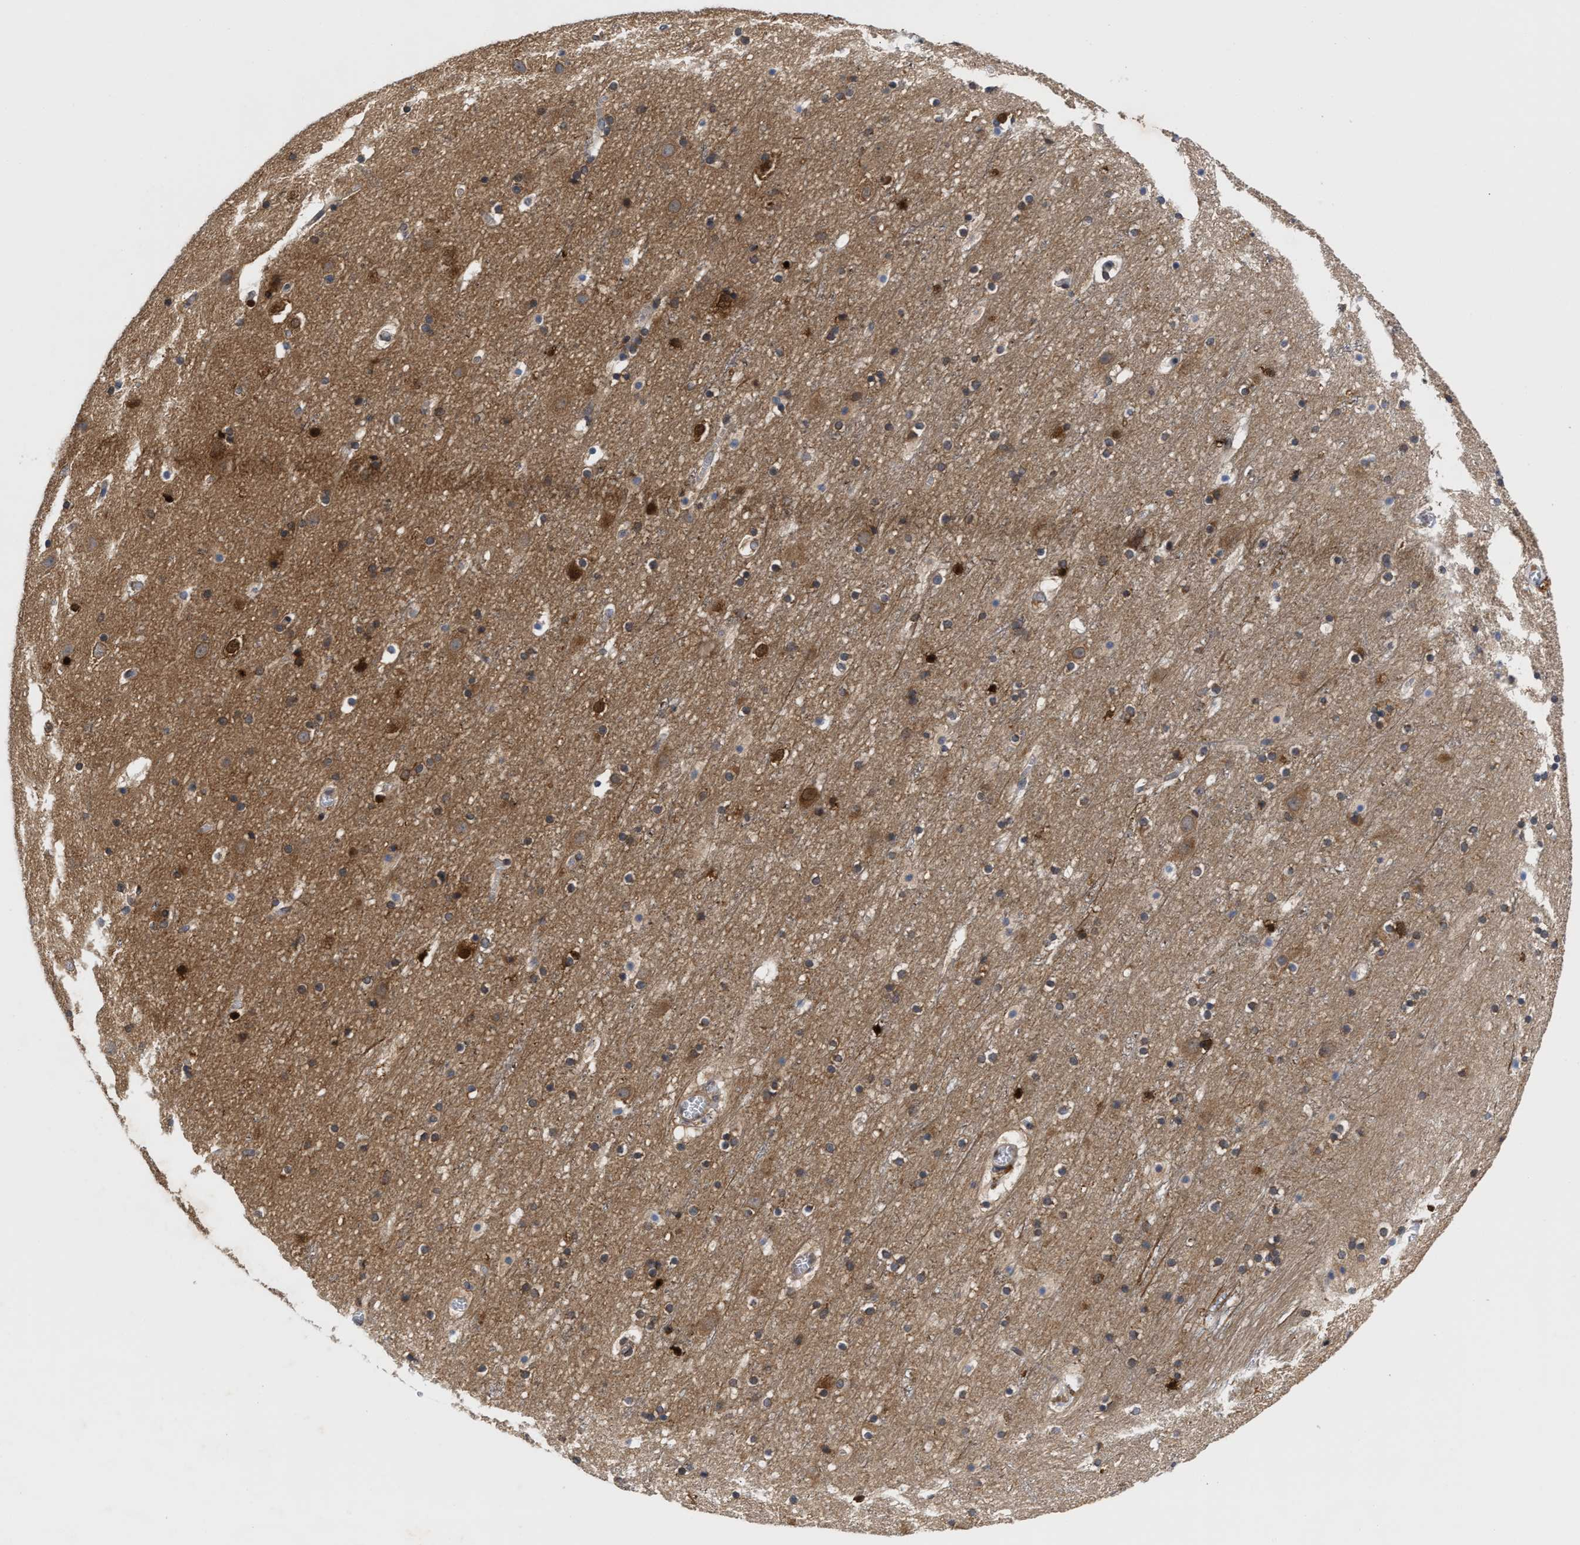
{"staining": {"intensity": "weak", "quantity": ">75%", "location": "cytoplasmic/membranous"}, "tissue": "cerebral cortex", "cell_type": "Endothelial cells", "image_type": "normal", "snomed": [{"axis": "morphology", "description": "Normal tissue, NOS"}, {"axis": "topography", "description": "Cerebral cortex"}], "caption": "DAB immunohistochemical staining of benign human cerebral cortex demonstrates weak cytoplasmic/membranous protein expression in about >75% of endothelial cells.", "gene": "CLIP2", "patient": {"sex": "male", "age": 45}}